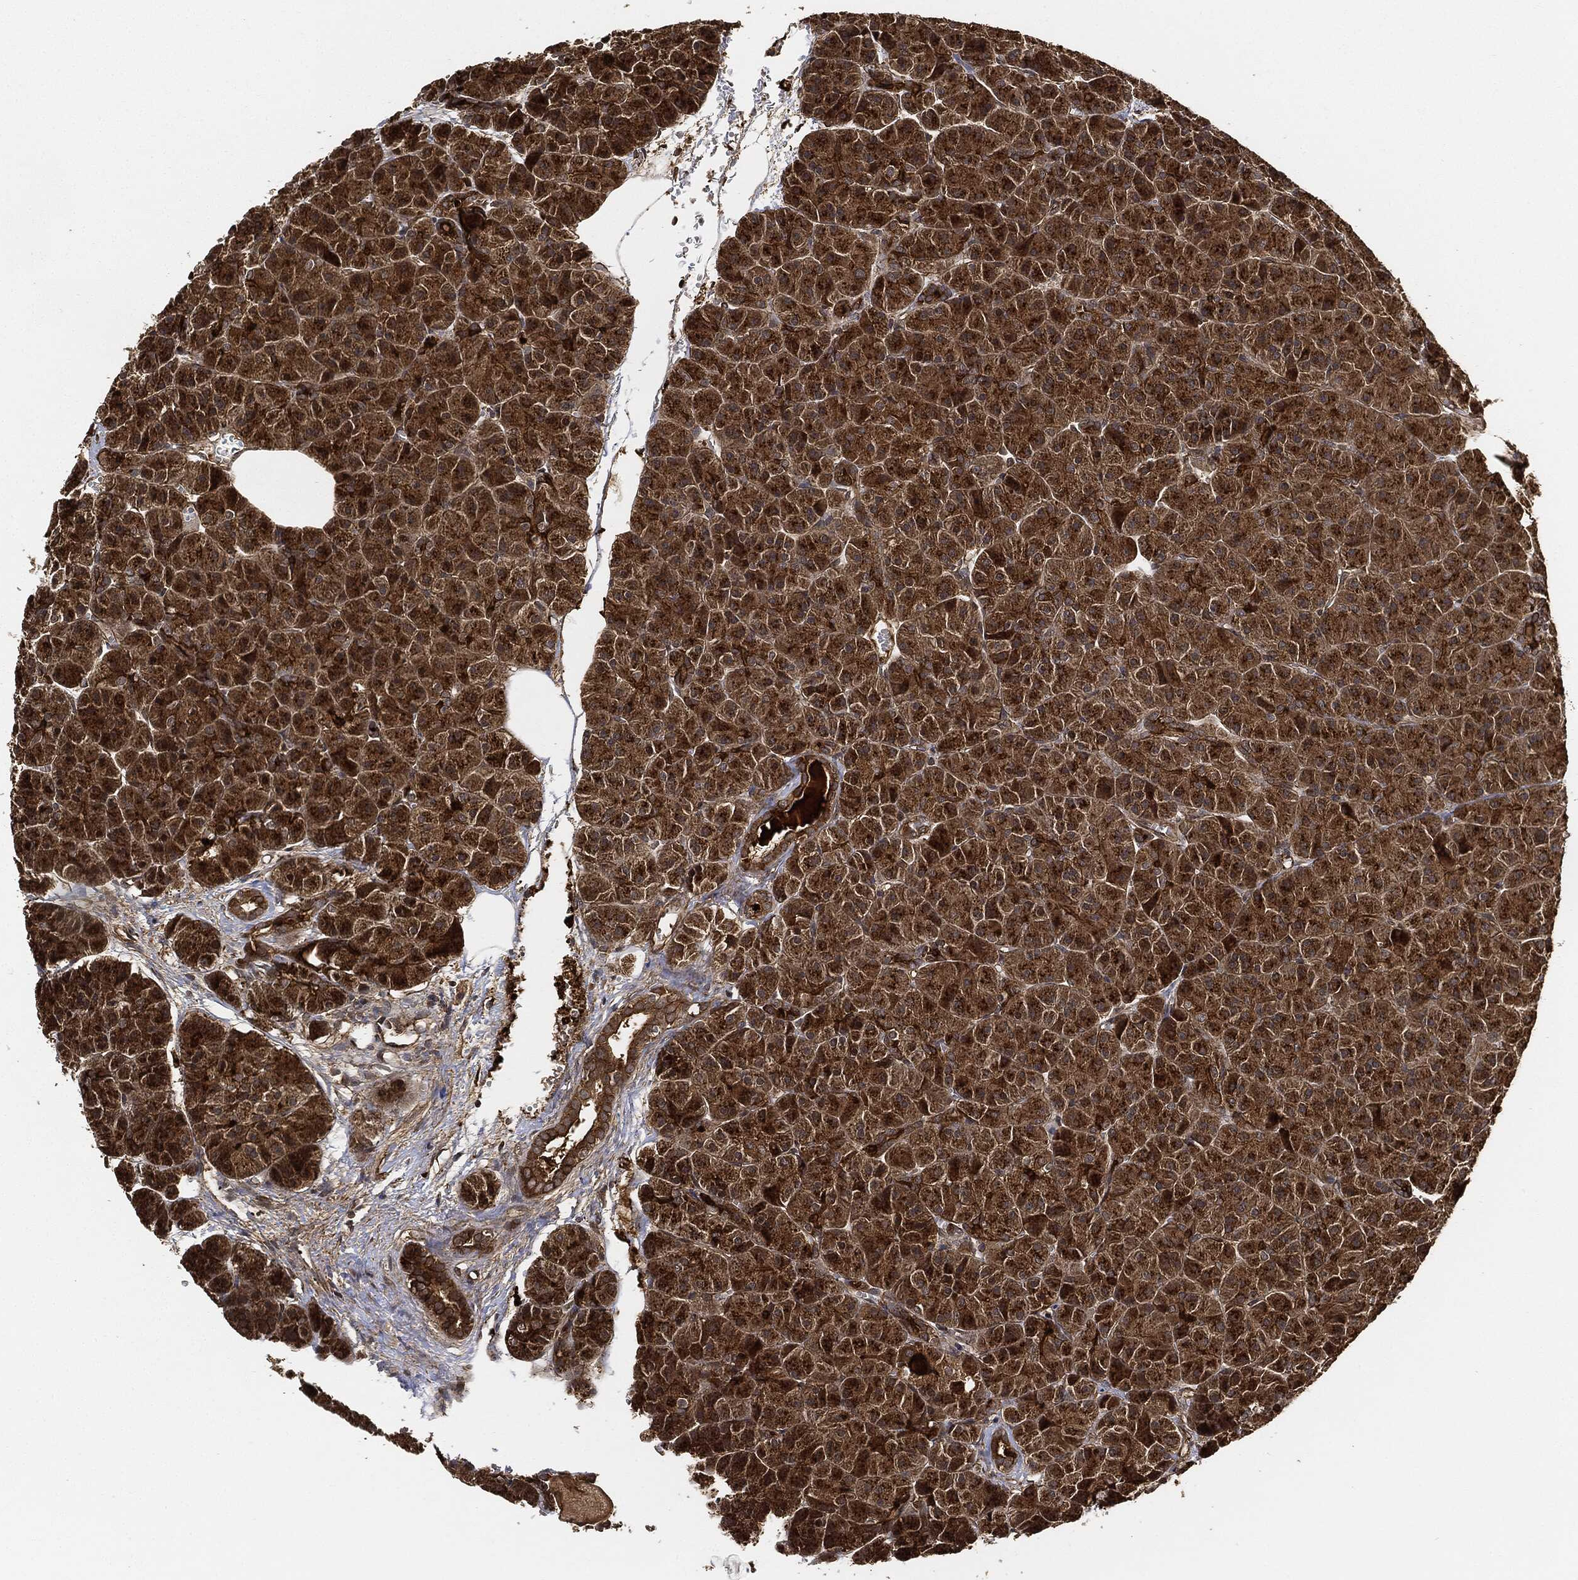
{"staining": {"intensity": "strong", "quantity": ">75%", "location": "cytoplasmic/membranous"}, "tissue": "pancreas", "cell_type": "Exocrine glandular cells", "image_type": "normal", "snomed": [{"axis": "morphology", "description": "Normal tissue, NOS"}, {"axis": "topography", "description": "Pancreas"}], "caption": "Immunohistochemistry of unremarkable pancreas exhibits high levels of strong cytoplasmic/membranous positivity in approximately >75% of exocrine glandular cells.", "gene": "CEP290", "patient": {"sex": "male", "age": 61}}